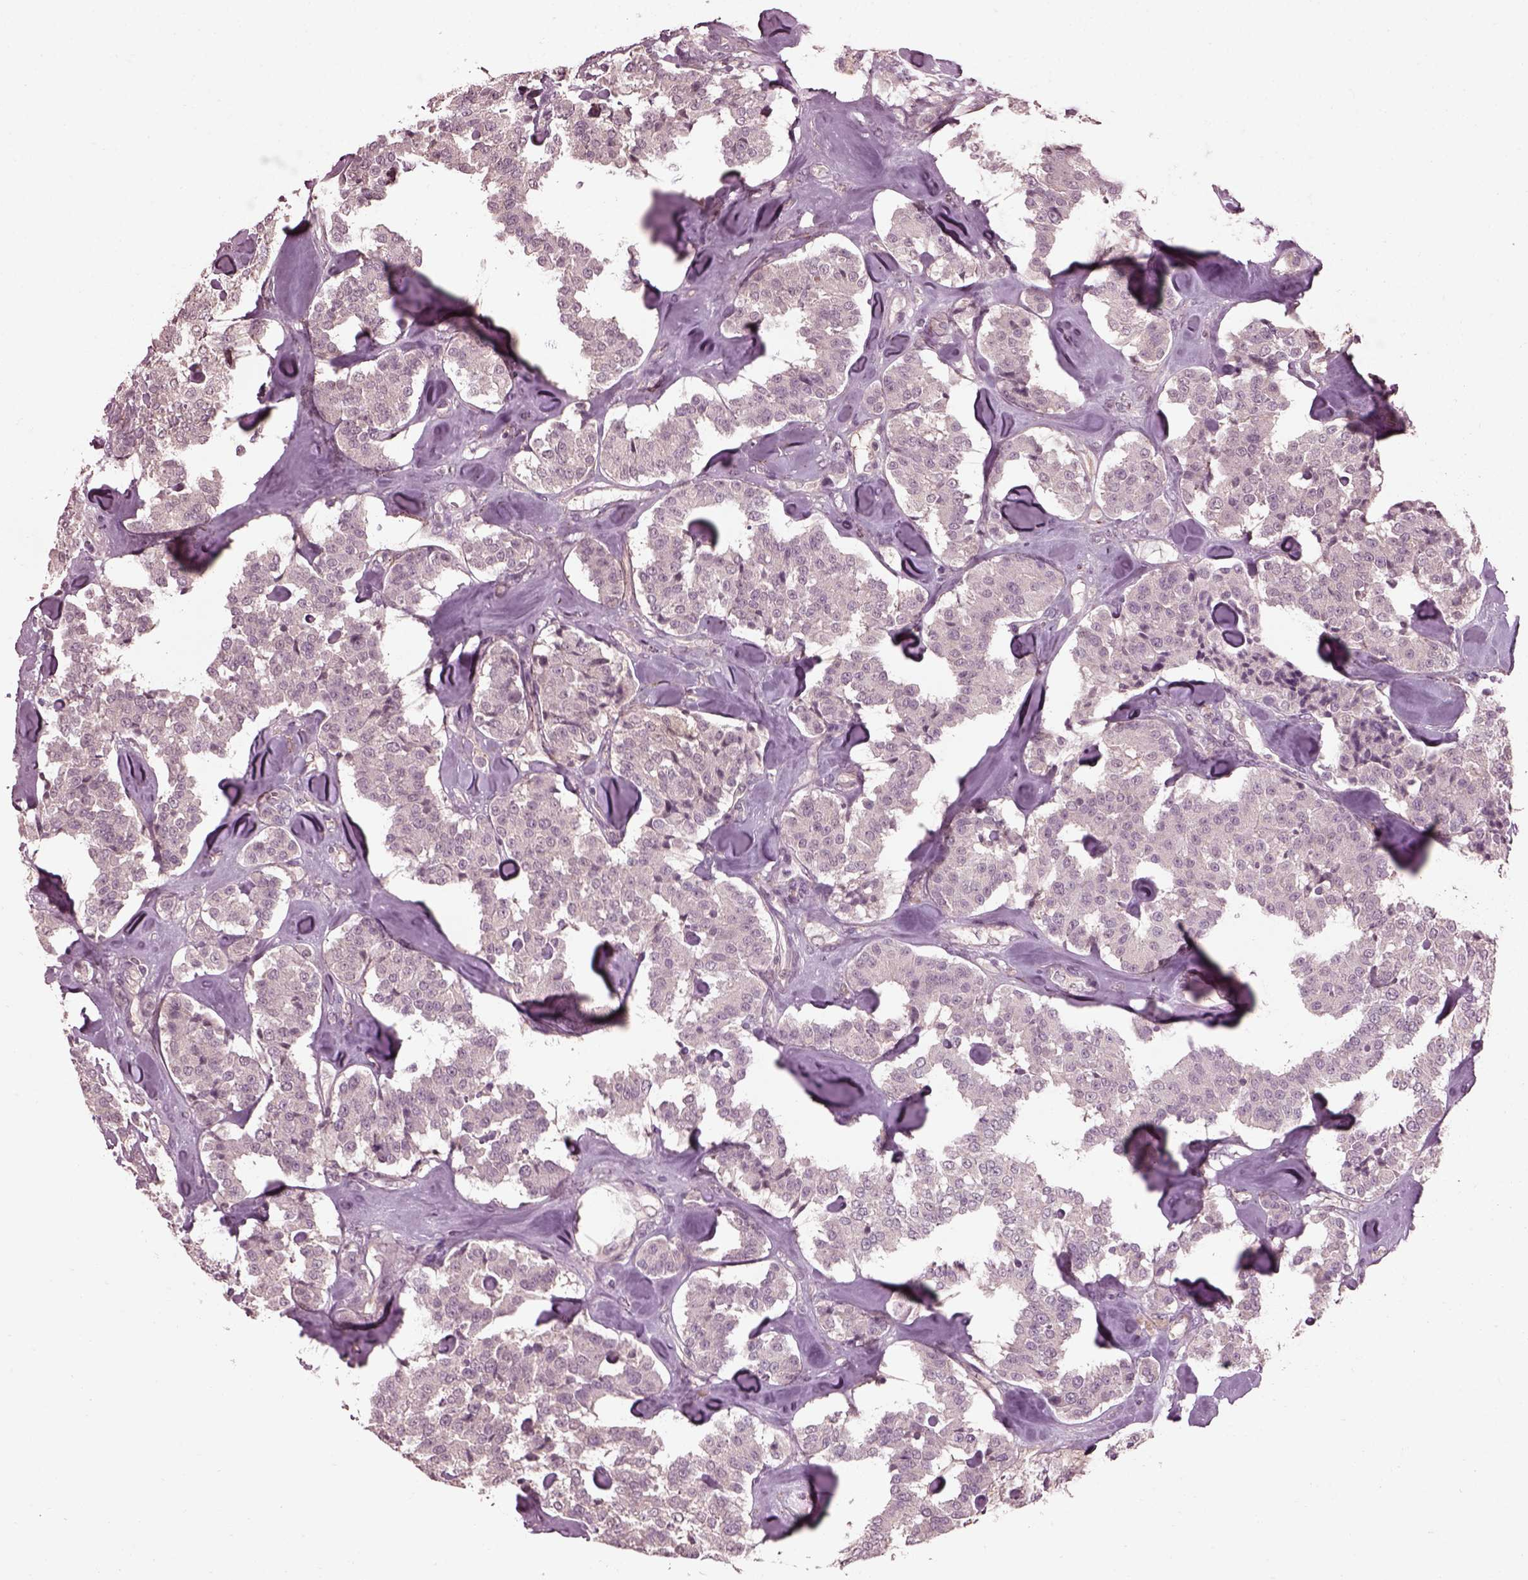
{"staining": {"intensity": "negative", "quantity": "none", "location": "none"}, "tissue": "carcinoid", "cell_type": "Tumor cells", "image_type": "cancer", "snomed": [{"axis": "morphology", "description": "Carcinoid, malignant, NOS"}, {"axis": "topography", "description": "Pancreas"}], "caption": "DAB immunohistochemical staining of human carcinoid reveals no significant positivity in tumor cells. (DAB (3,3'-diaminobenzidine) immunohistochemistry visualized using brightfield microscopy, high magnification).", "gene": "EFEMP1", "patient": {"sex": "male", "age": 41}}